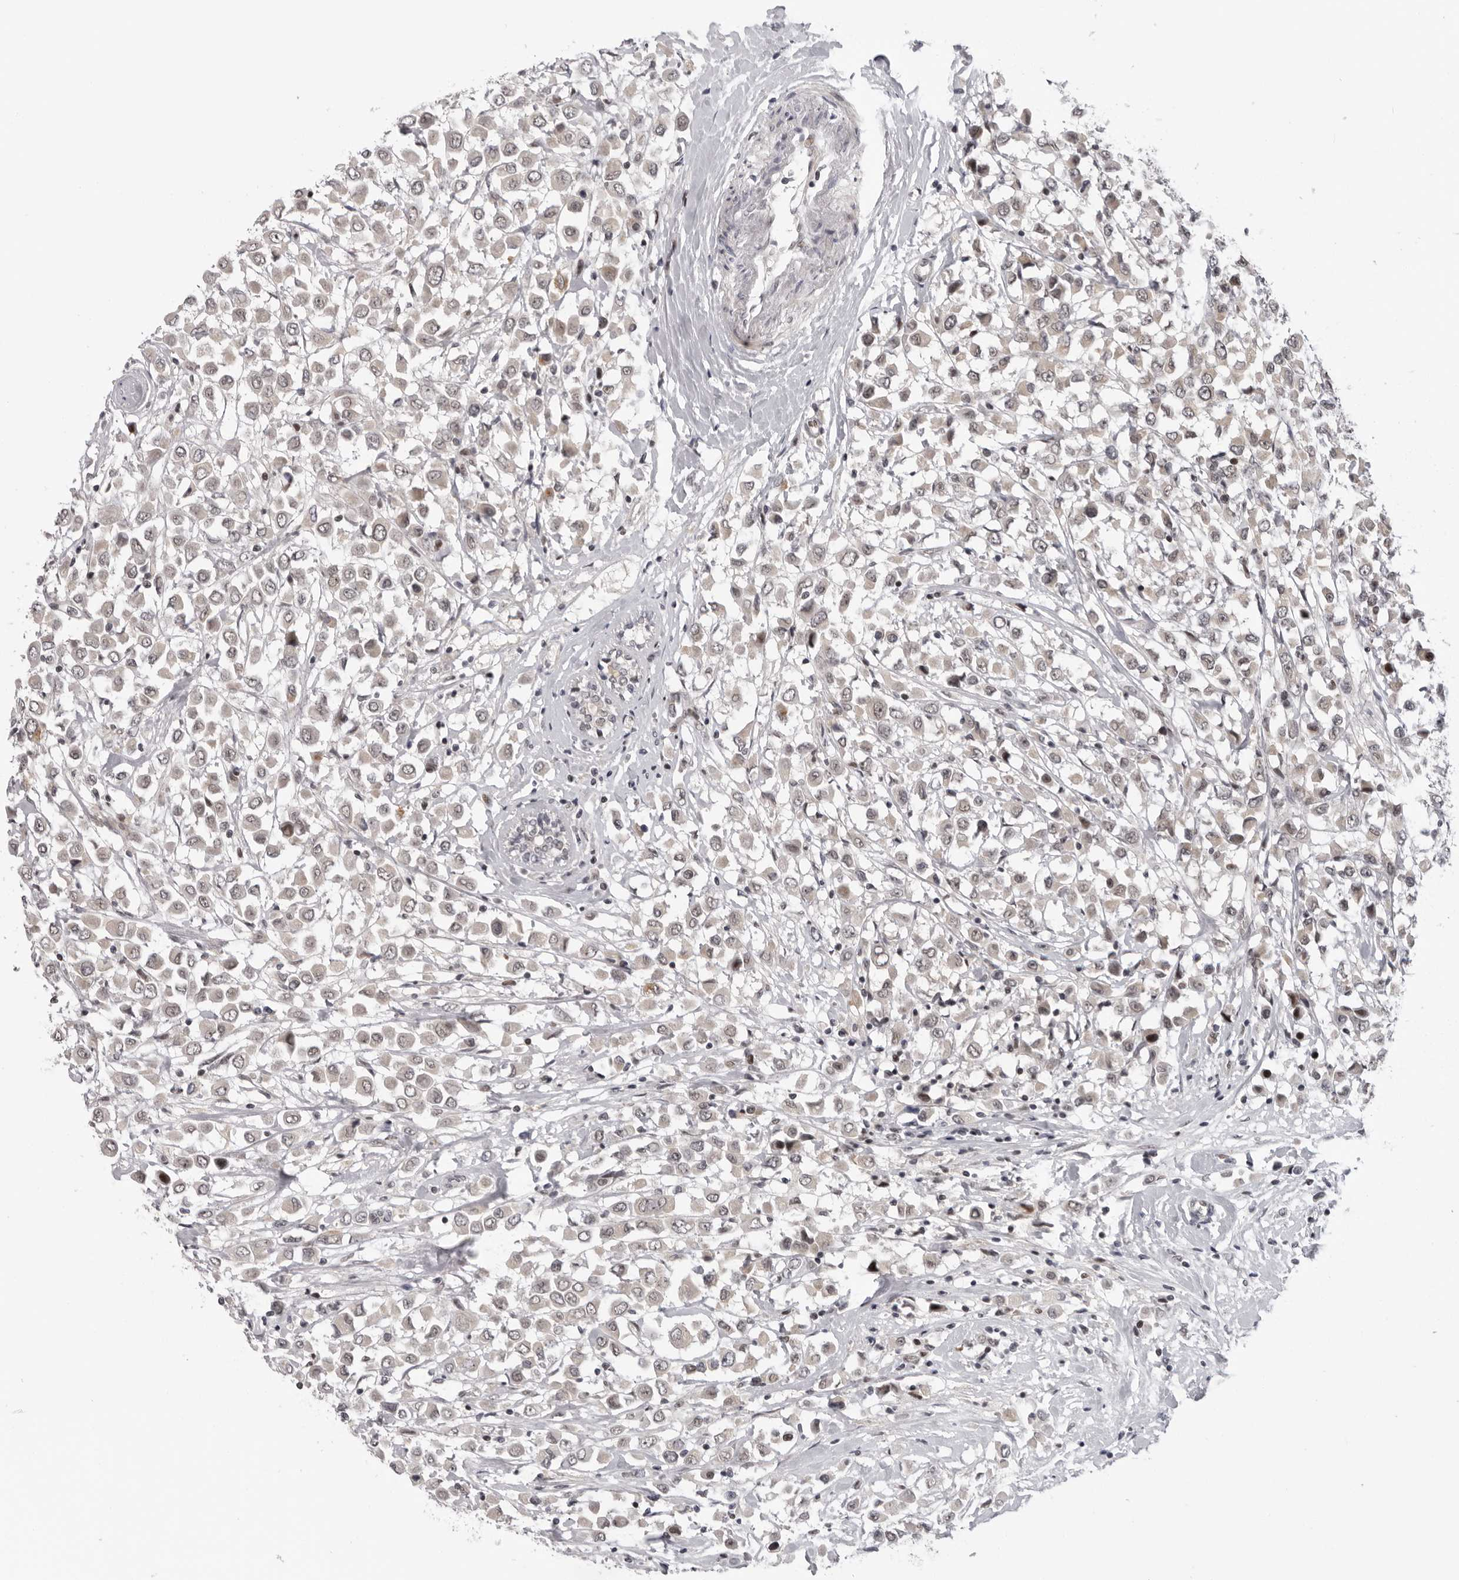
{"staining": {"intensity": "weak", "quantity": ">75%", "location": "nuclear"}, "tissue": "breast cancer", "cell_type": "Tumor cells", "image_type": "cancer", "snomed": [{"axis": "morphology", "description": "Duct carcinoma"}, {"axis": "topography", "description": "Breast"}], "caption": "Breast cancer was stained to show a protein in brown. There is low levels of weak nuclear staining in about >75% of tumor cells.", "gene": "ALPK2", "patient": {"sex": "female", "age": 61}}